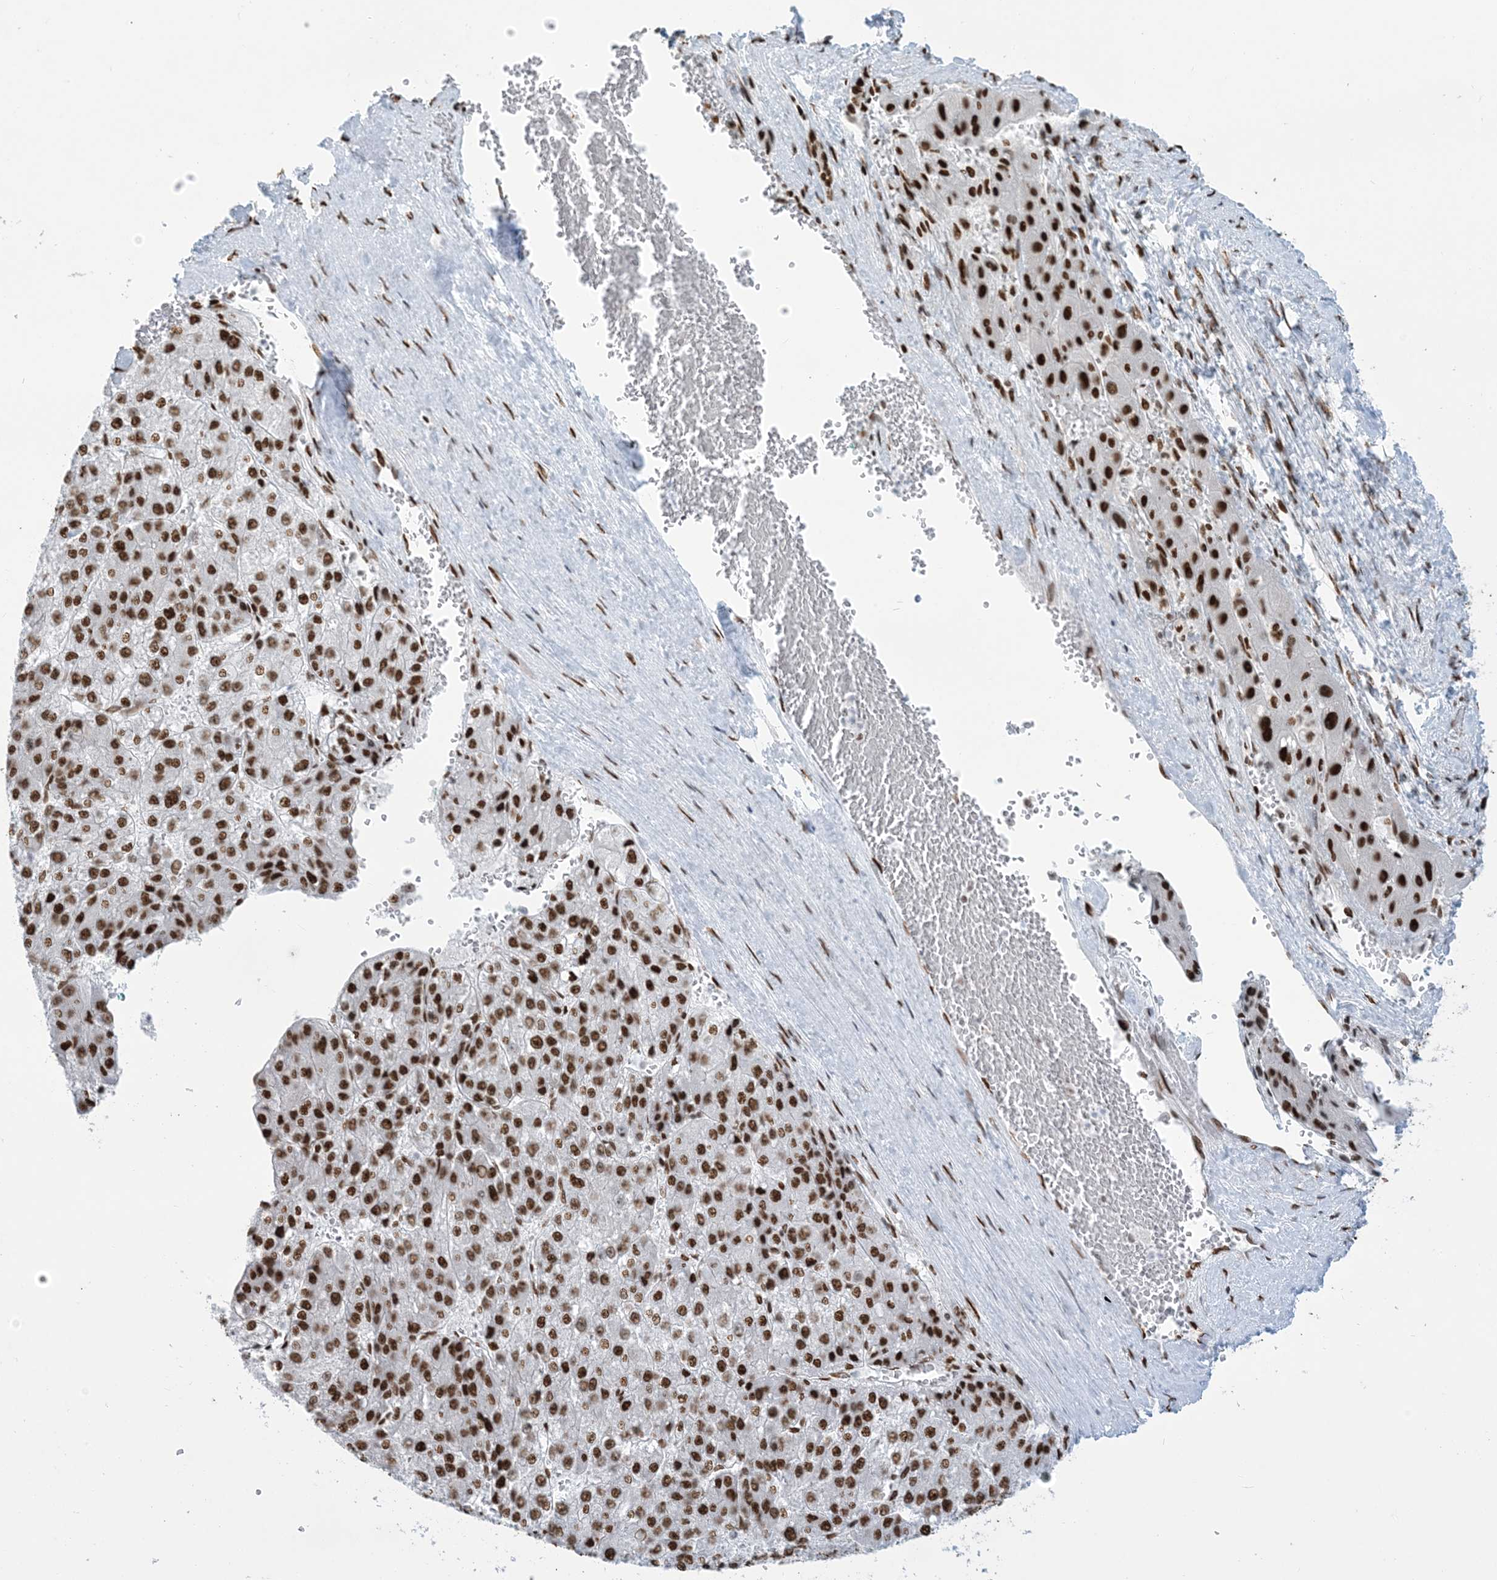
{"staining": {"intensity": "strong", "quantity": ">75%", "location": "nuclear"}, "tissue": "liver cancer", "cell_type": "Tumor cells", "image_type": "cancer", "snomed": [{"axis": "morphology", "description": "Carcinoma, Hepatocellular, NOS"}, {"axis": "topography", "description": "Liver"}], "caption": "An immunohistochemistry (IHC) image of neoplastic tissue is shown. Protein staining in brown labels strong nuclear positivity in hepatocellular carcinoma (liver) within tumor cells.", "gene": "STAG1", "patient": {"sex": "female", "age": 73}}